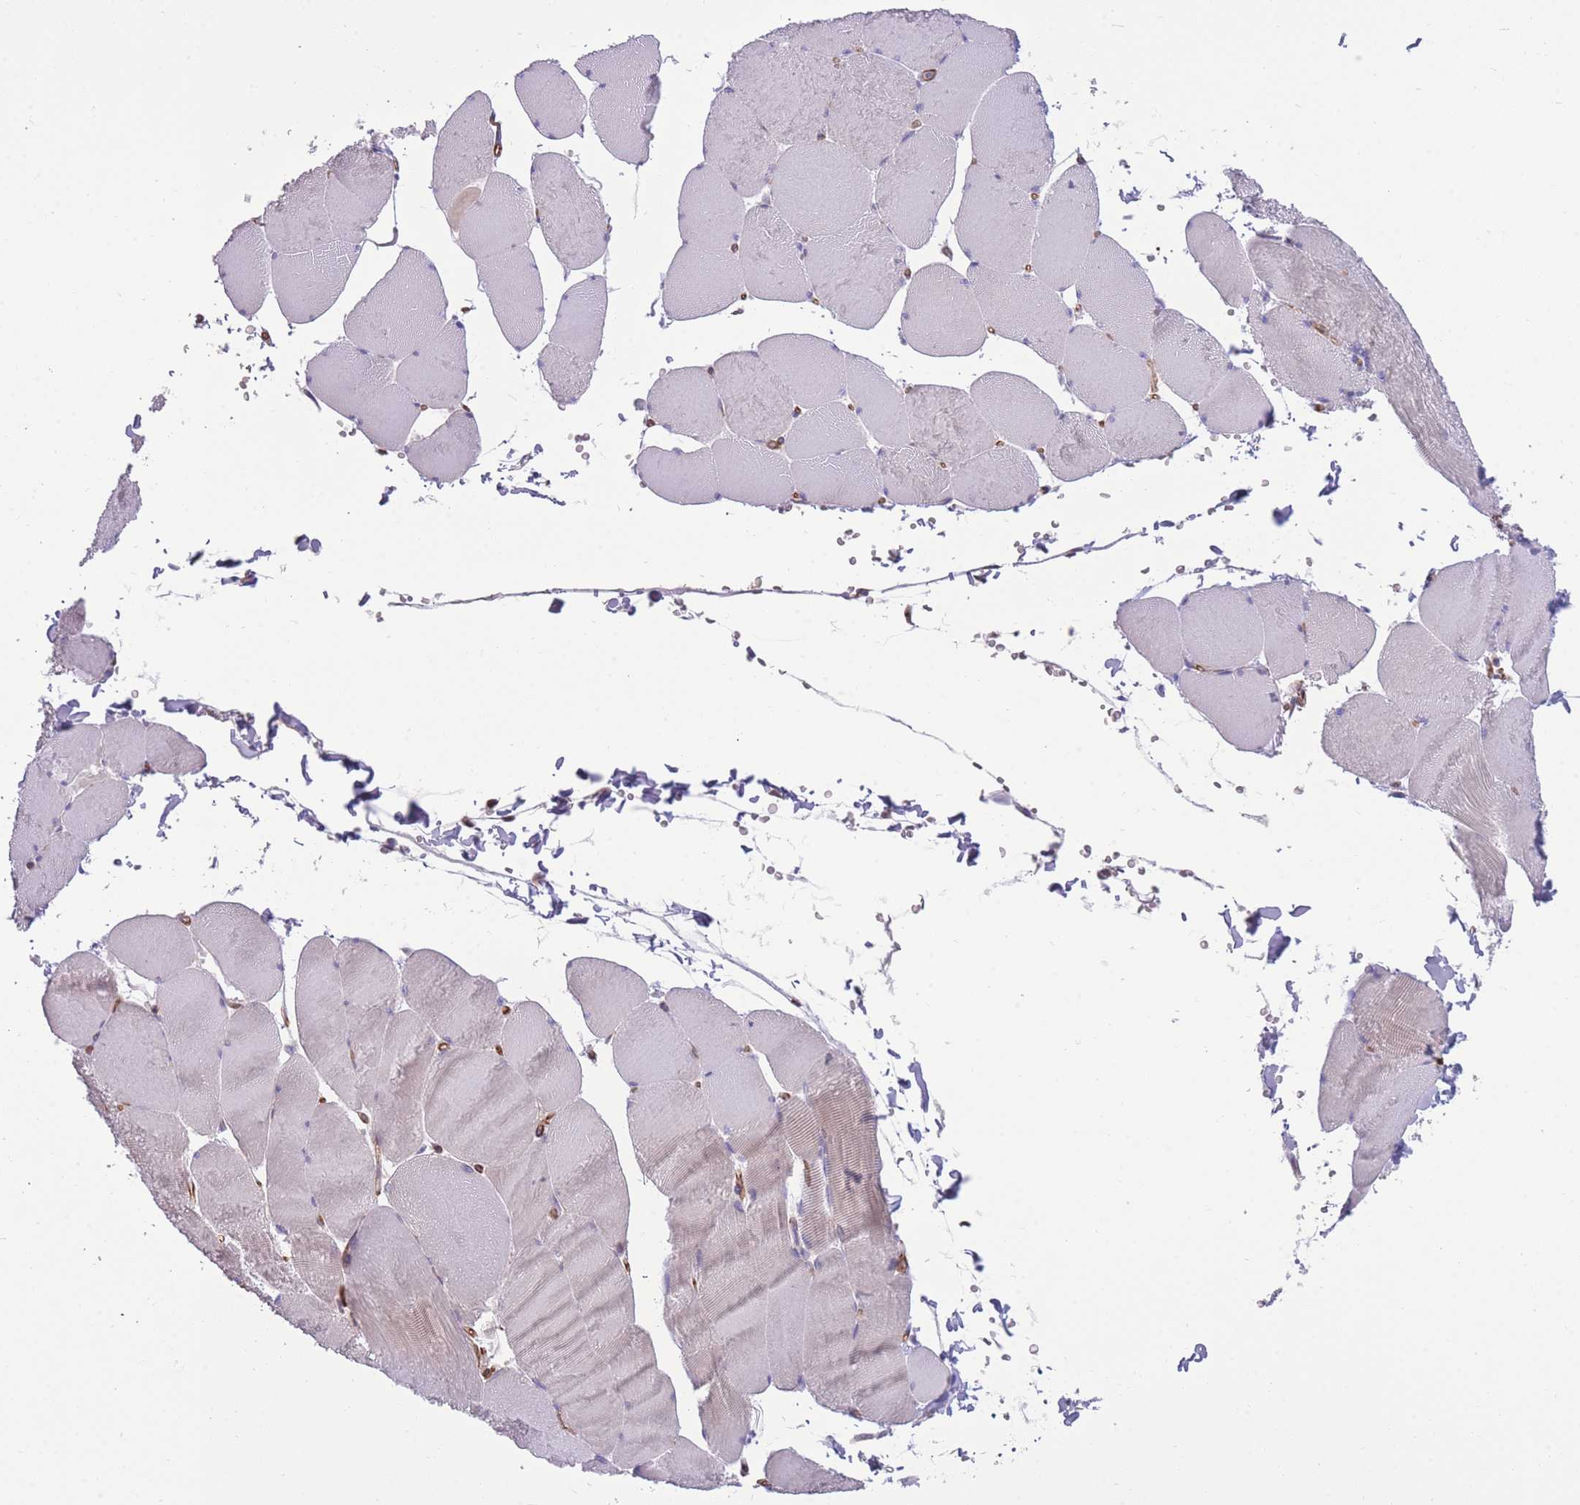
{"staining": {"intensity": "negative", "quantity": "none", "location": "none"}, "tissue": "skeletal muscle", "cell_type": "Myocytes", "image_type": "normal", "snomed": [{"axis": "morphology", "description": "Normal tissue, NOS"}, {"axis": "topography", "description": "Skeletal muscle"}, {"axis": "topography", "description": "Head-Neck"}], "caption": "A high-resolution histopathology image shows immunohistochemistry (IHC) staining of benign skeletal muscle, which displays no significant positivity in myocytes.", "gene": "RGS11", "patient": {"sex": "male", "age": 66}}